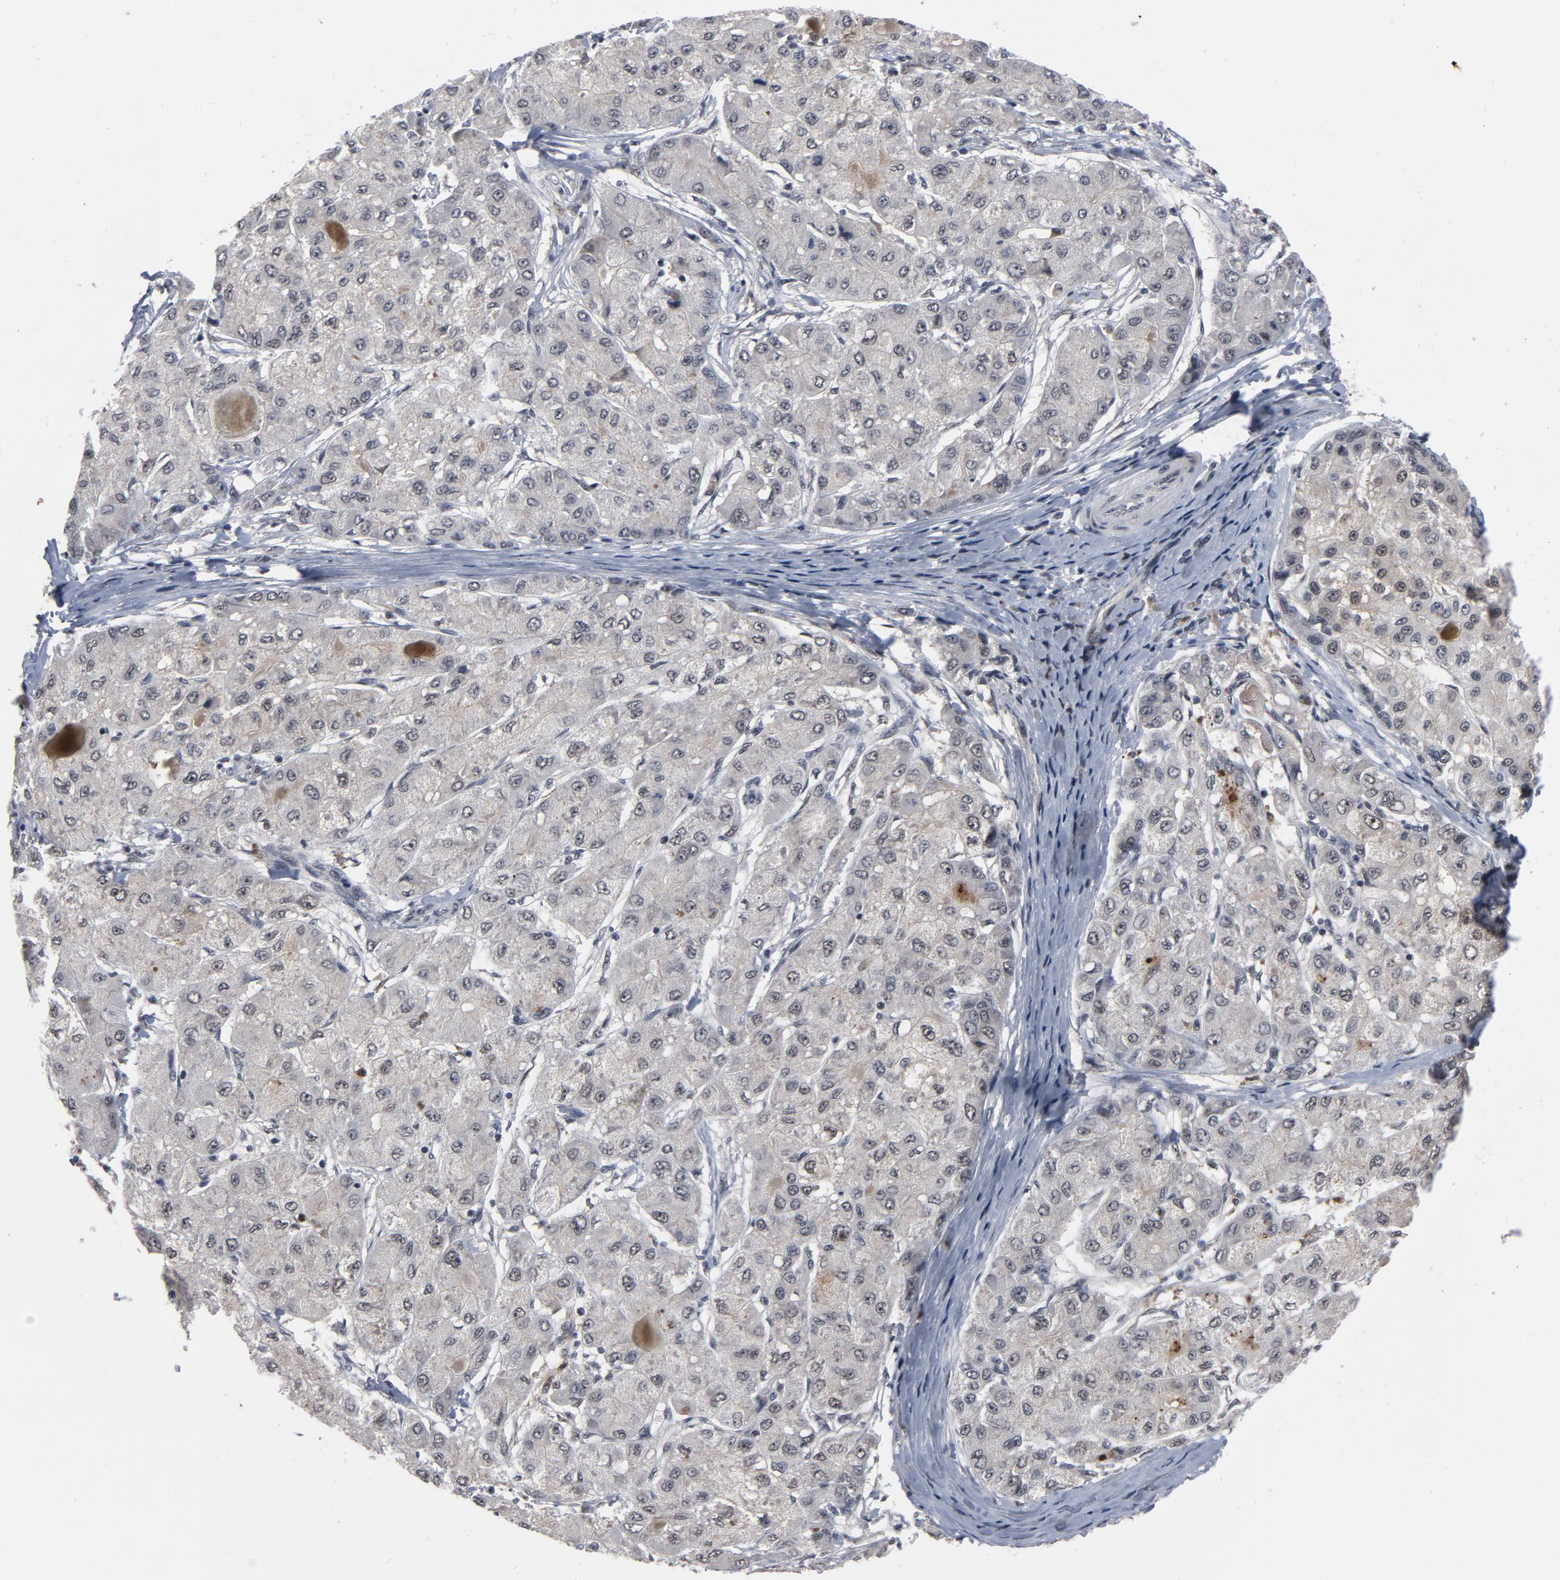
{"staining": {"intensity": "negative", "quantity": "none", "location": "none"}, "tissue": "liver cancer", "cell_type": "Tumor cells", "image_type": "cancer", "snomed": [{"axis": "morphology", "description": "Carcinoma, Hepatocellular, NOS"}, {"axis": "topography", "description": "Liver"}], "caption": "Tumor cells are negative for brown protein staining in hepatocellular carcinoma (liver).", "gene": "RTL5", "patient": {"sex": "male", "age": 80}}